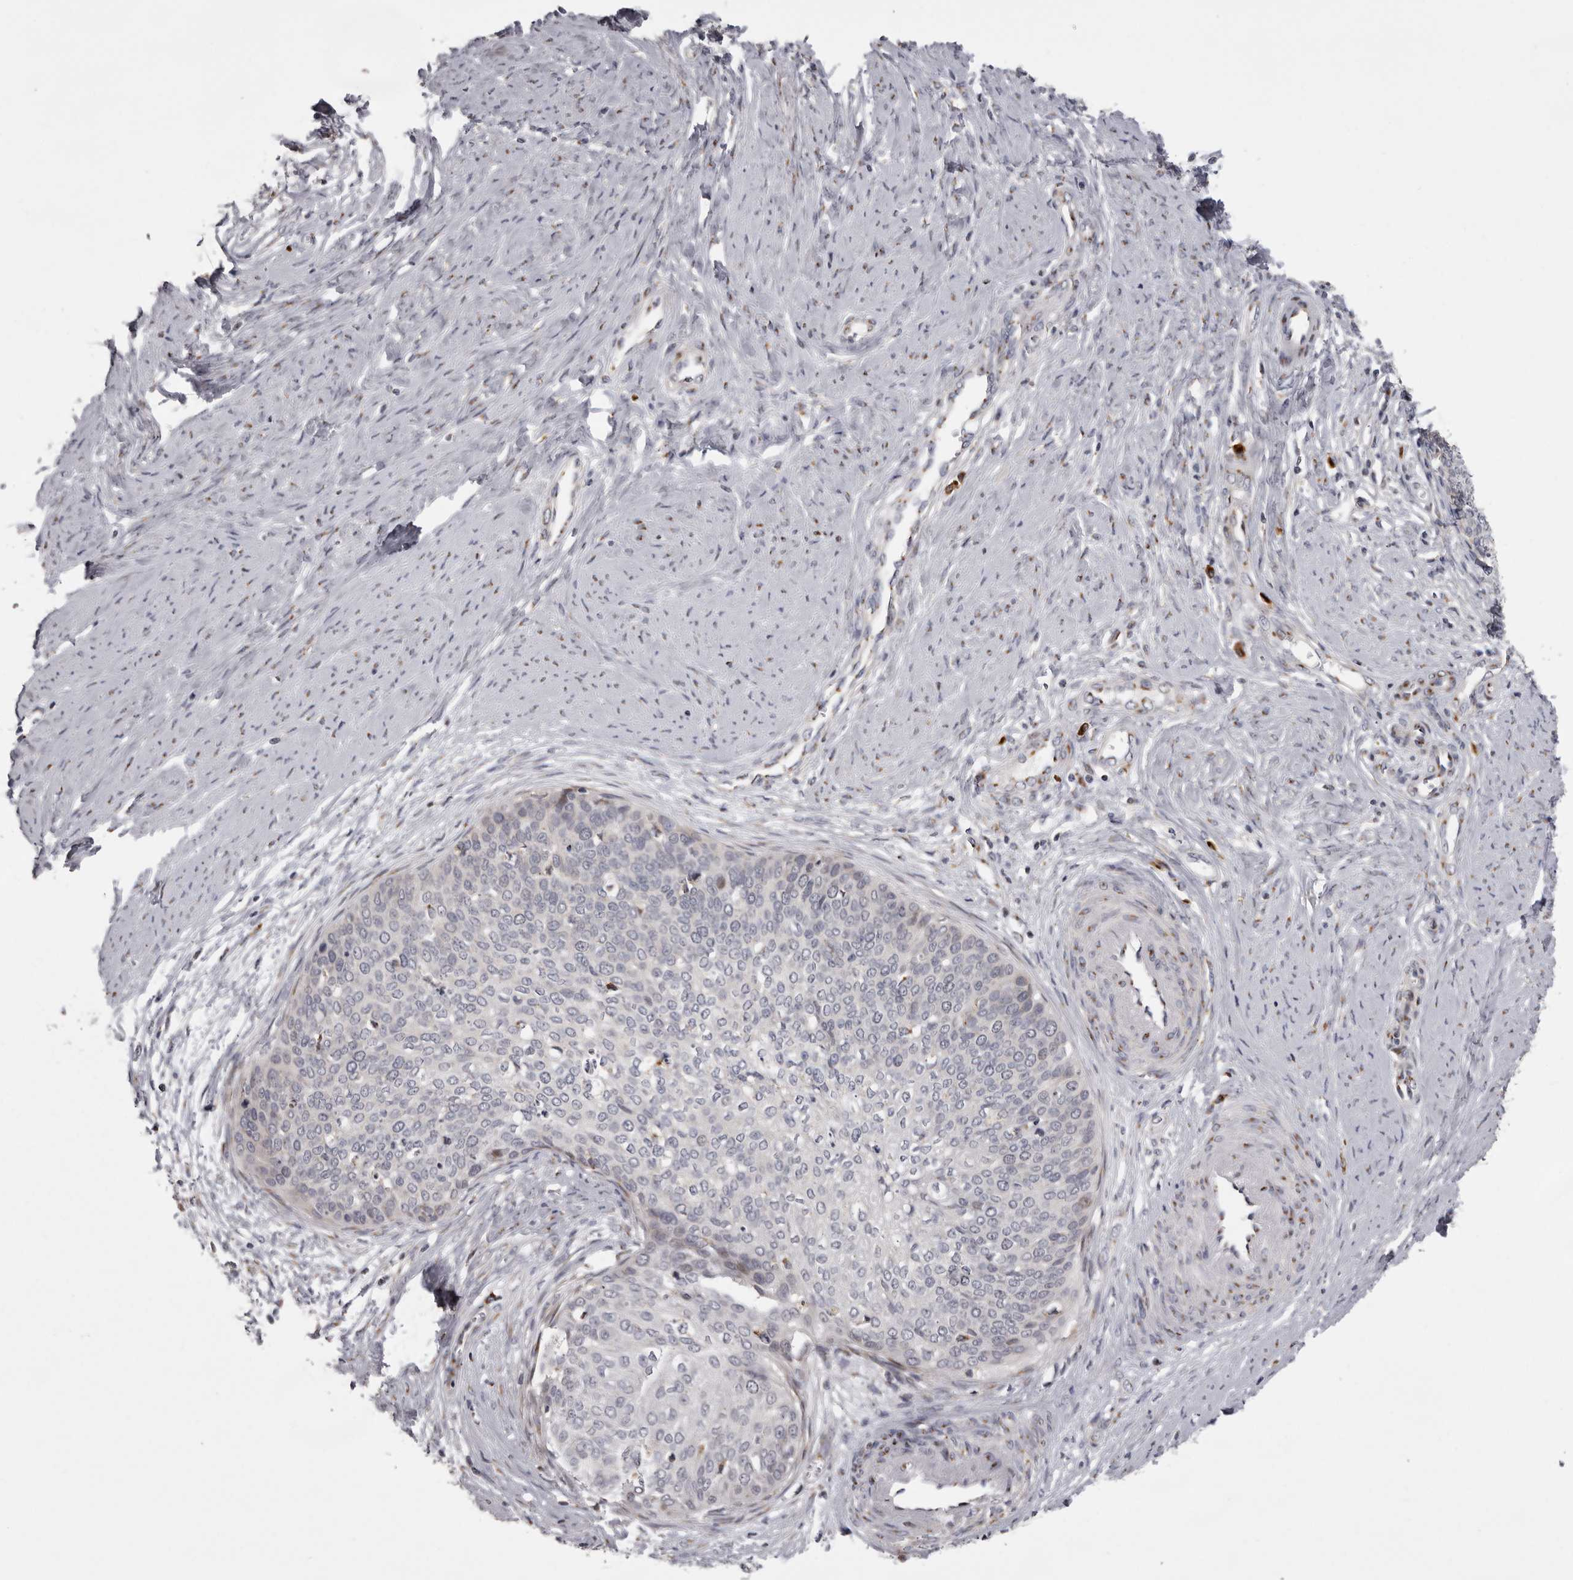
{"staining": {"intensity": "negative", "quantity": "none", "location": "none"}, "tissue": "cervical cancer", "cell_type": "Tumor cells", "image_type": "cancer", "snomed": [{"axis": "morphology", "description": "Squamous cell carcinoma, NOS"}, {"axis": "topography", "description": "Cervix"}], "caption": "This is an immunohistochemistry photomicrograph of human cervical cancer. There is no positivity in tumor cells.", "gene": "WDR47", "patient": {"sex": "female", "age": 37}}